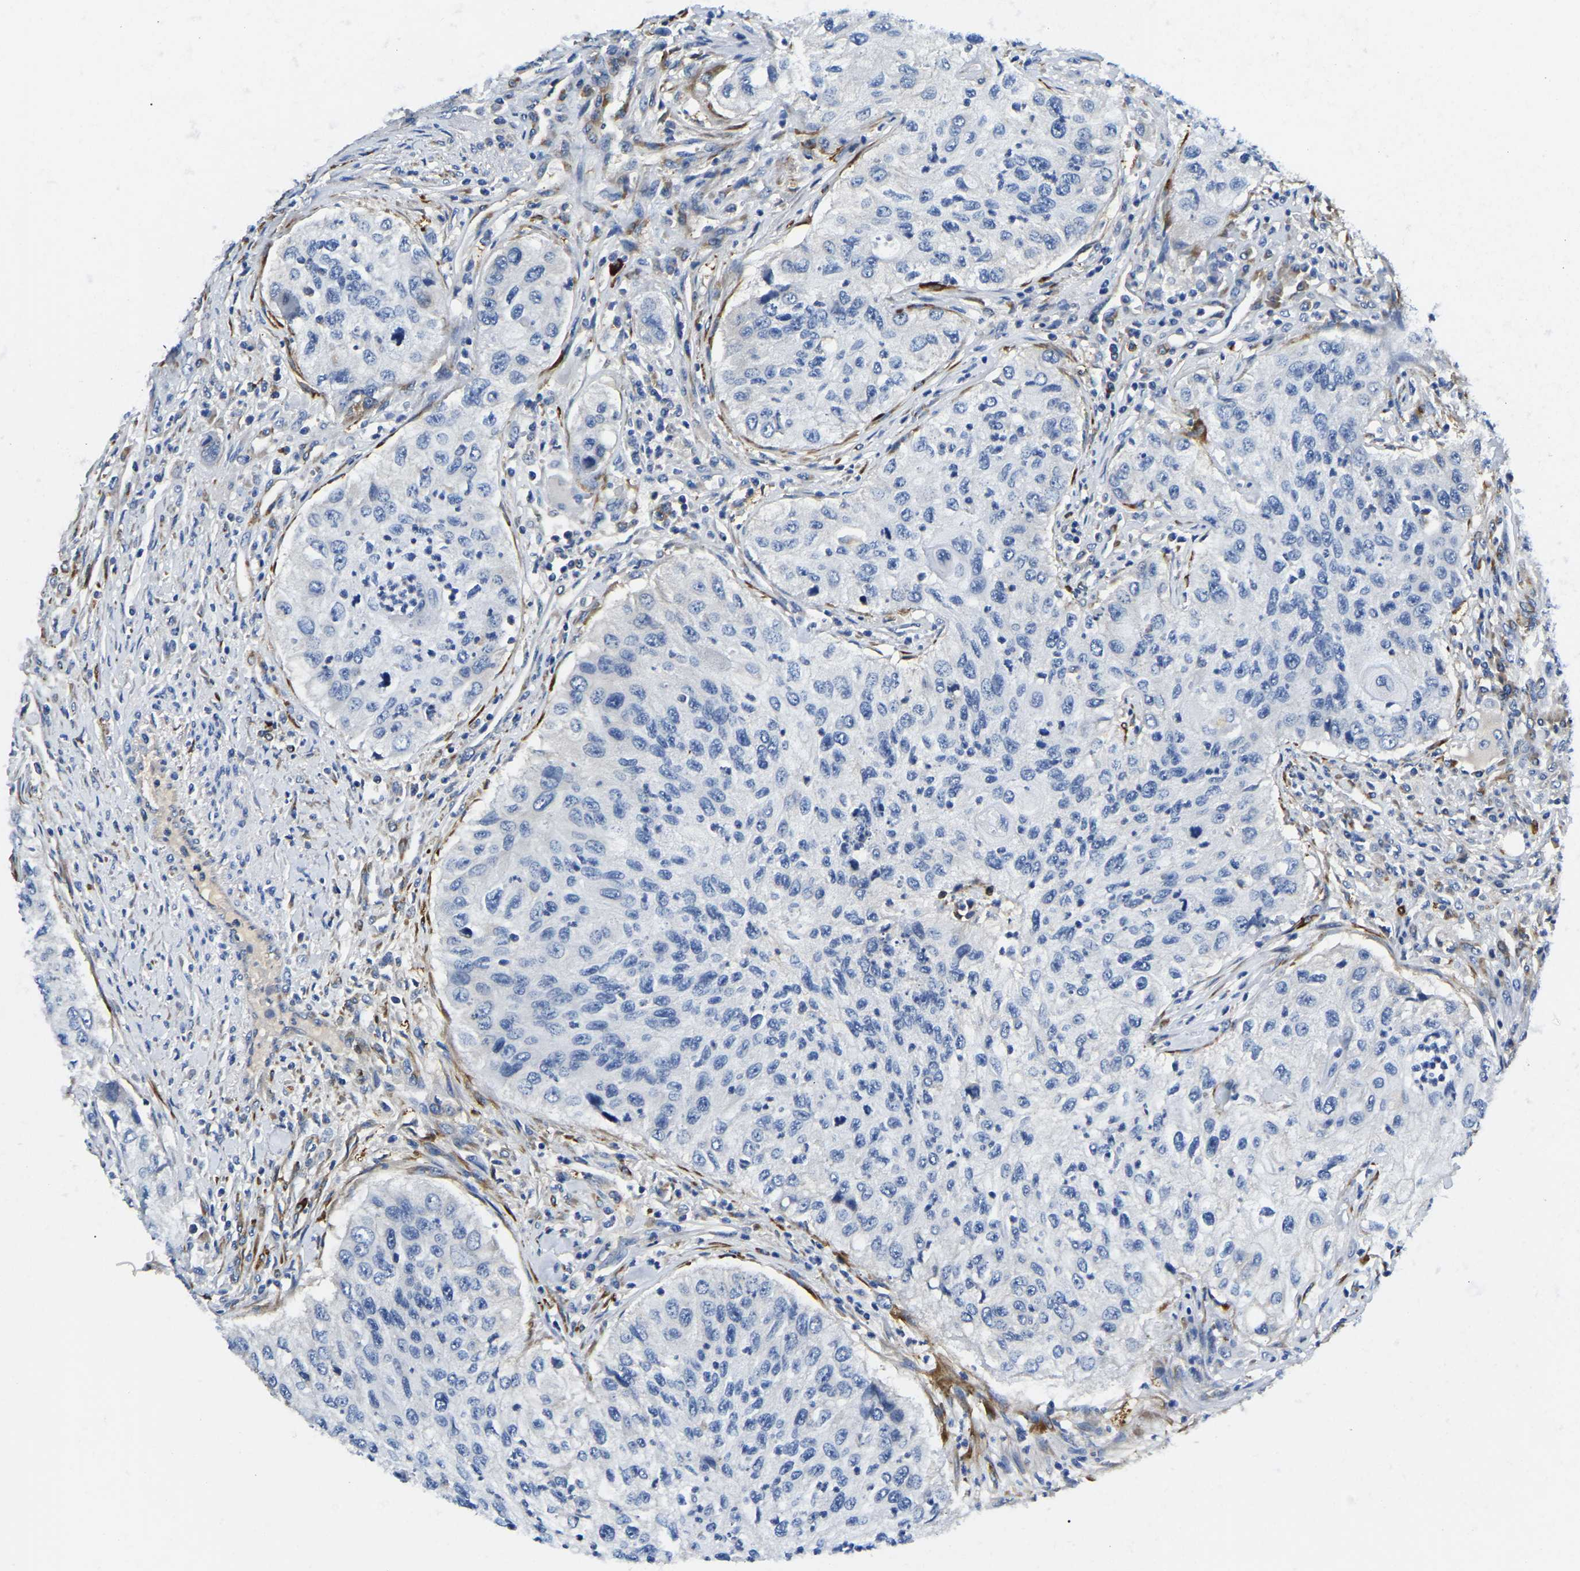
{"staining": {"intensity": "negative", "quantity": "none", "location": "none"}, "tissue": "urothelial cancer", "cell_type": "Tumor cells", "image_type": "cancer", "snomed": [{"axis": "morphology", "description": "Urothelial carcinoma, High grade"}, {"axis": "topography", "description": "Urinary bladder"}], "caption": "The histopathology image shows no staining of tumor cells in urothelial carcinoma (high-grade). Brightfield microscopy of IHC stained with DAB (3,3'-diaminobenzidine) (brown) and hematoxylin (blue), captured at high magnification.", "gene": "DUSP8", "patient": {"sex": "female", "age": 60}}